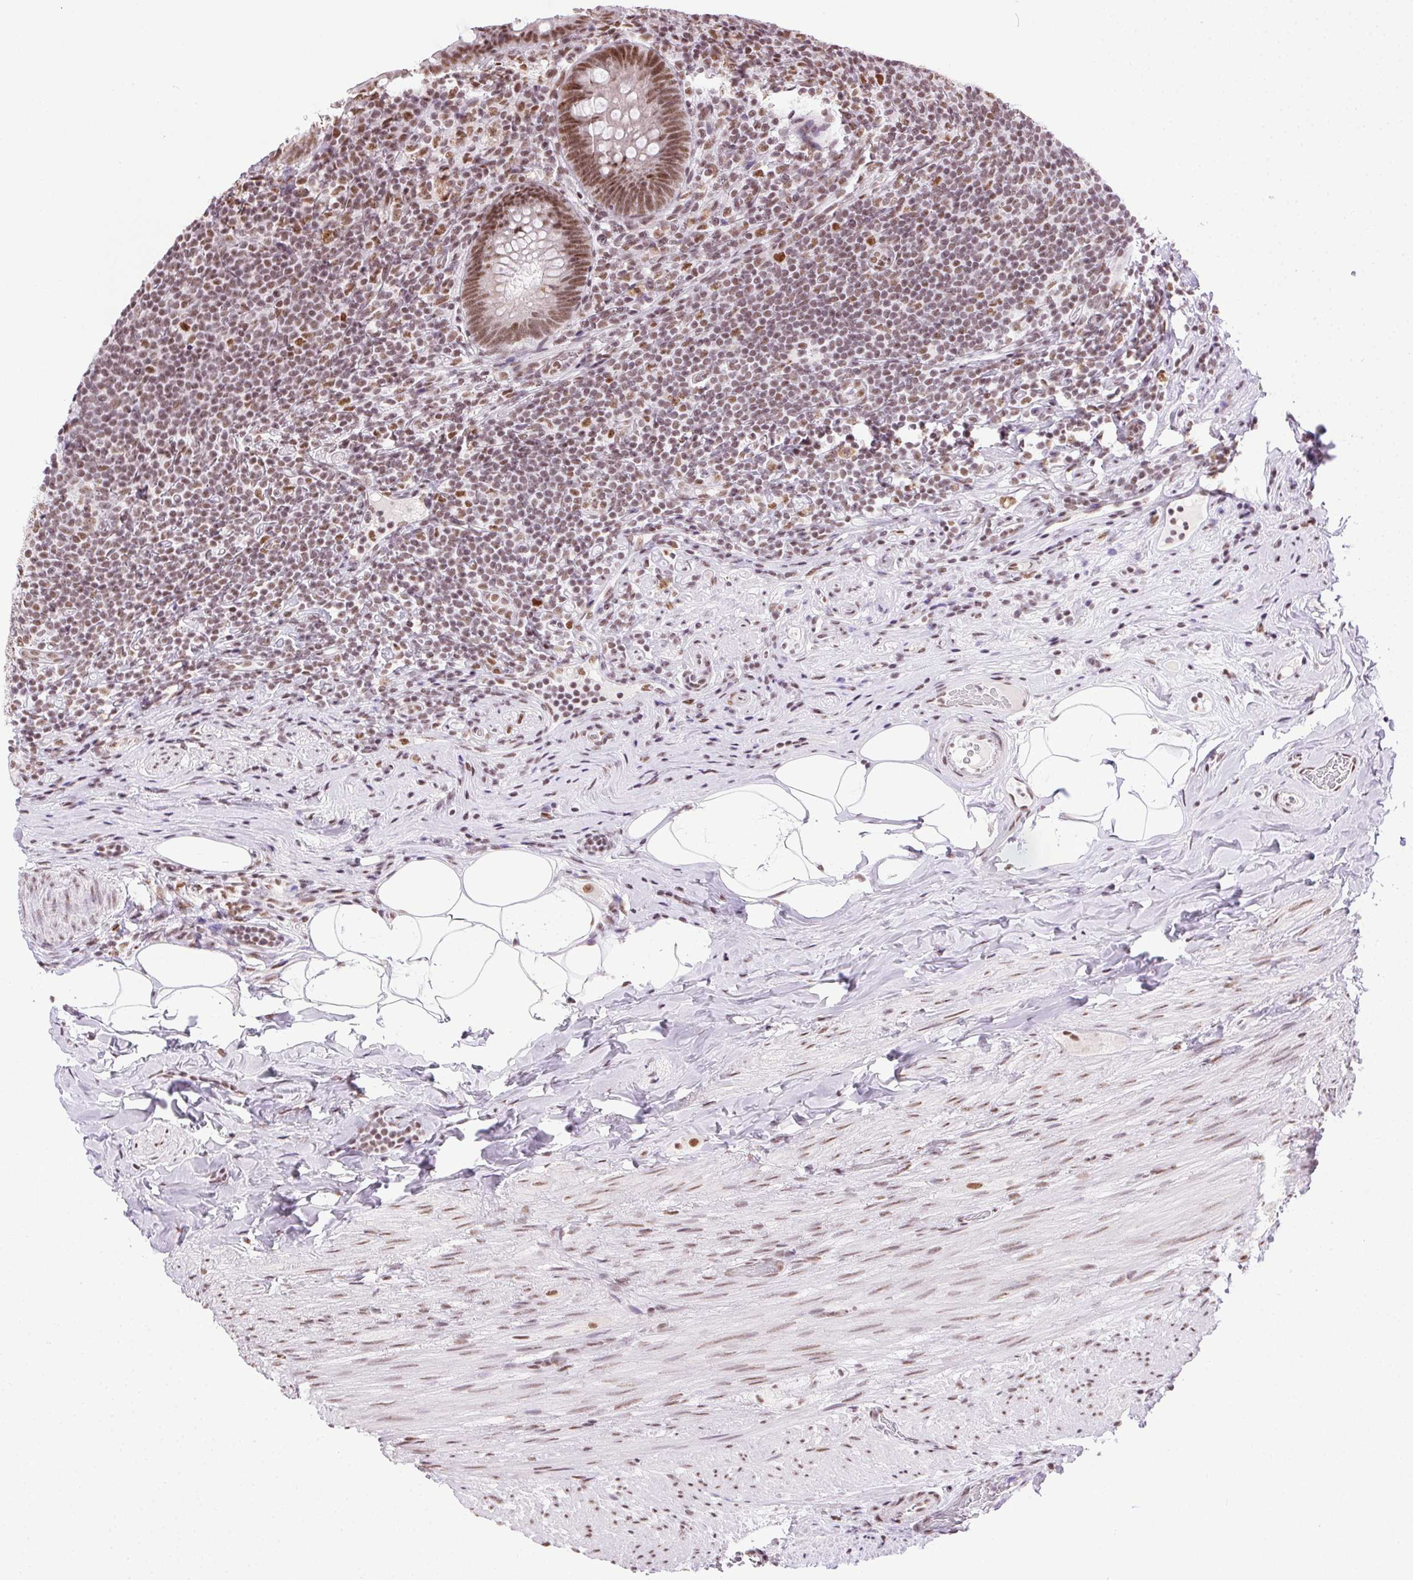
{"staining": {"intensity": "moderate", "quantity": ">75%", "location": "nuclear"}, "tissue": "appendix", "cell_type": "Glandular cells", "image_type": "normal", "snomed": [{"axis": "morphology", "description": "Normal tissue, NOS"}, {"axis": "topography", "description": "Appendix"}], "caption": "A micrograph of appendix stained for a protein displays moderate nuclear brown staining in glandular cells. (DAB IHC with brightfield microscopy, high magnification).", "gene": "TRA2B", "patient": {"sex": "male", "age": 47}}